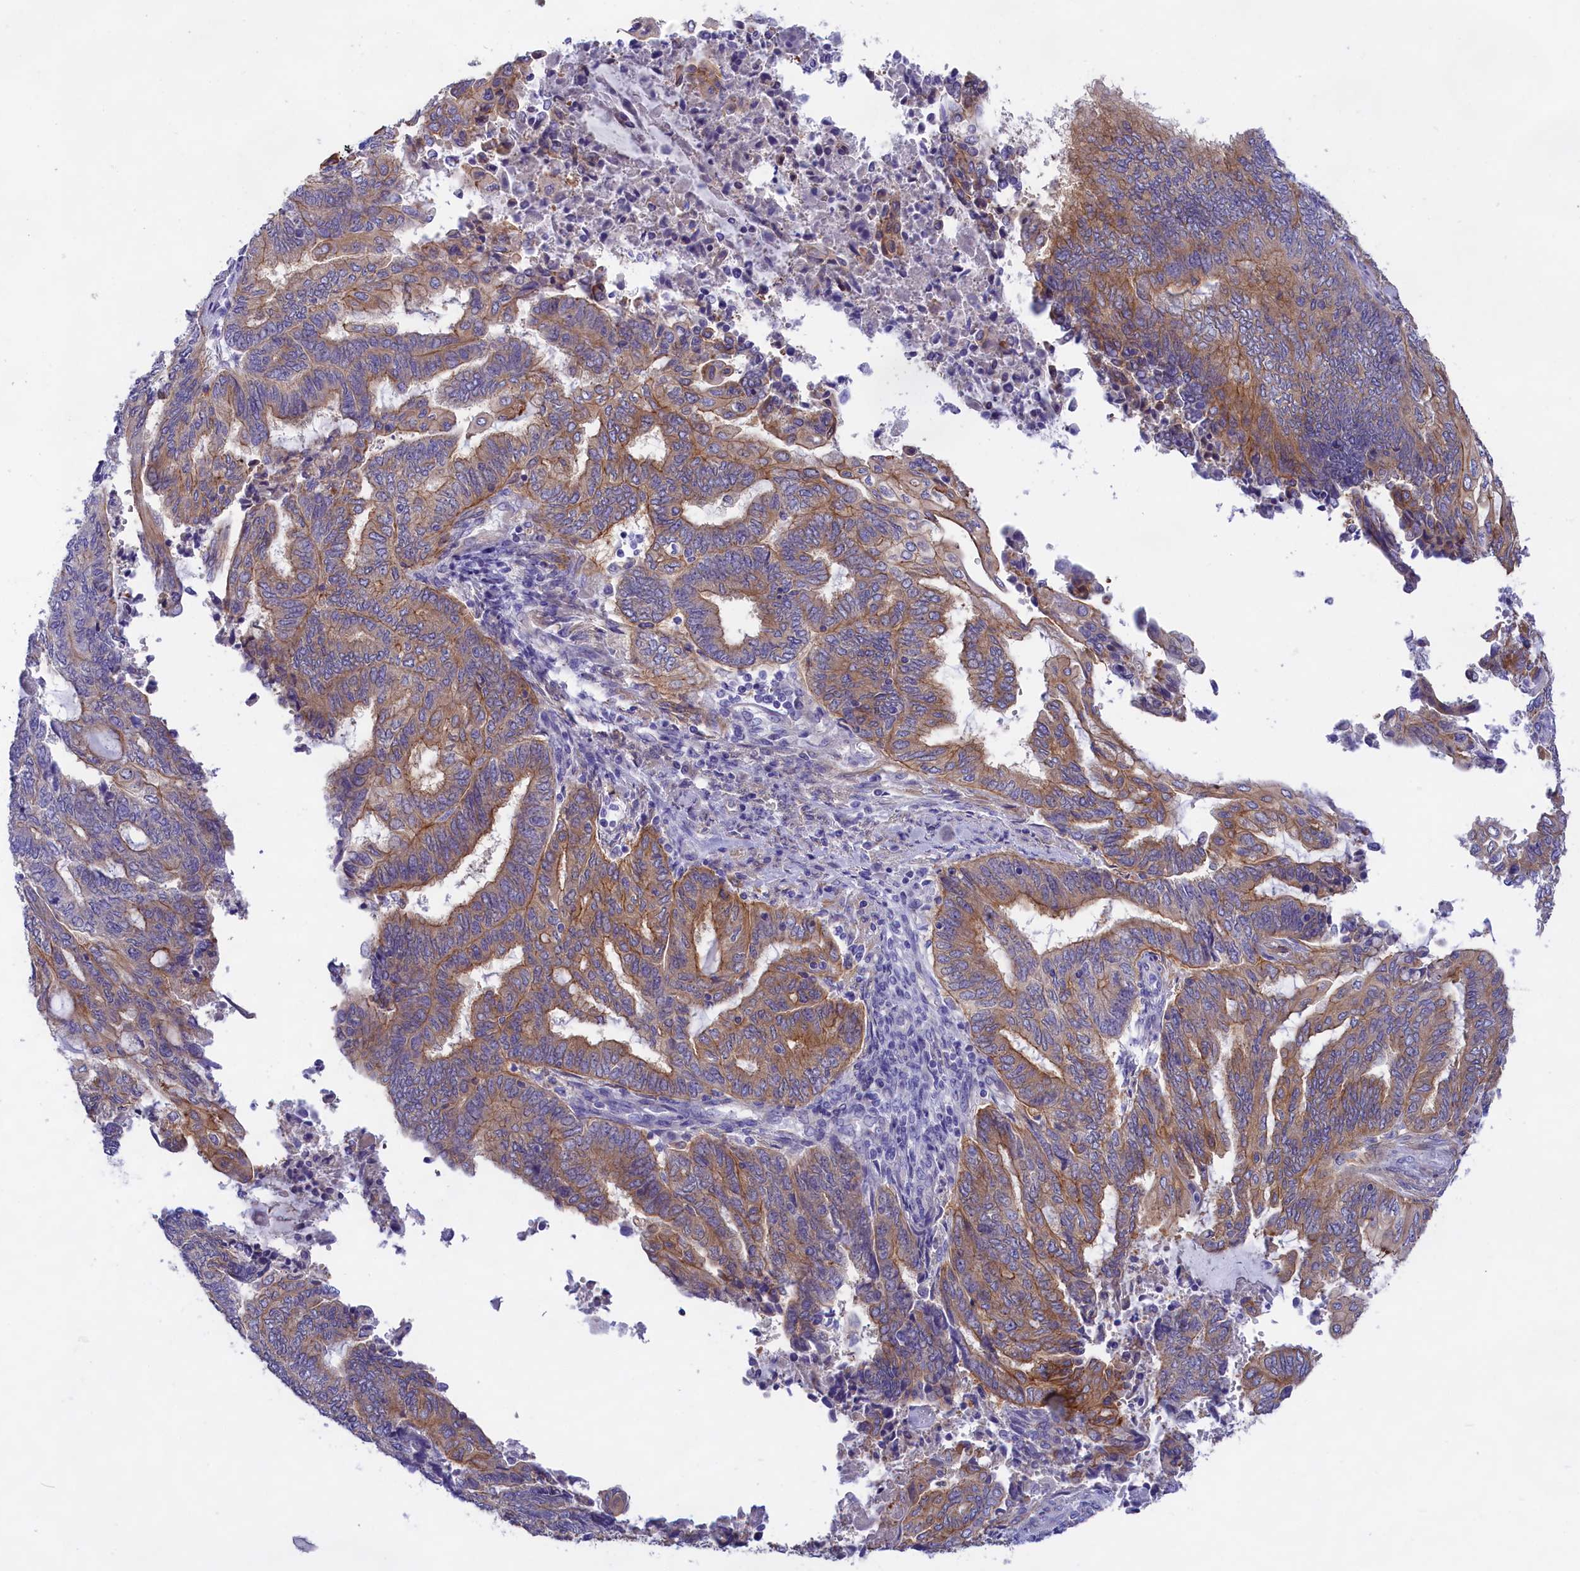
{"staining": {"intensity": "moderate", "quantity": "25%-75%", "location": "cytoplasmic/membranous"}, "tissue": "endometrial cancer", "cell_type": "Tumor cells", "image_type": "cancer", "snomed": [{"axis": "morphology", "description": "Adenocarcinoma, NOS"}, {"axis": "topography", "description": "Uterus"}, {"axis": "topography", "description": "Endometrium"}], "caption": "Protein analysis of adenocarcinoma (endometrial) tissue displays moderate cytoplasmic/membranous expression in about 25%-75% of tumor cells. (DAB (3,3'-diaminobenzidine) IHC, brown staining for protein, blue staining for nuclei).", "gene": "PPP1R13L", "patient": {"sex": "female", "age": 70}}